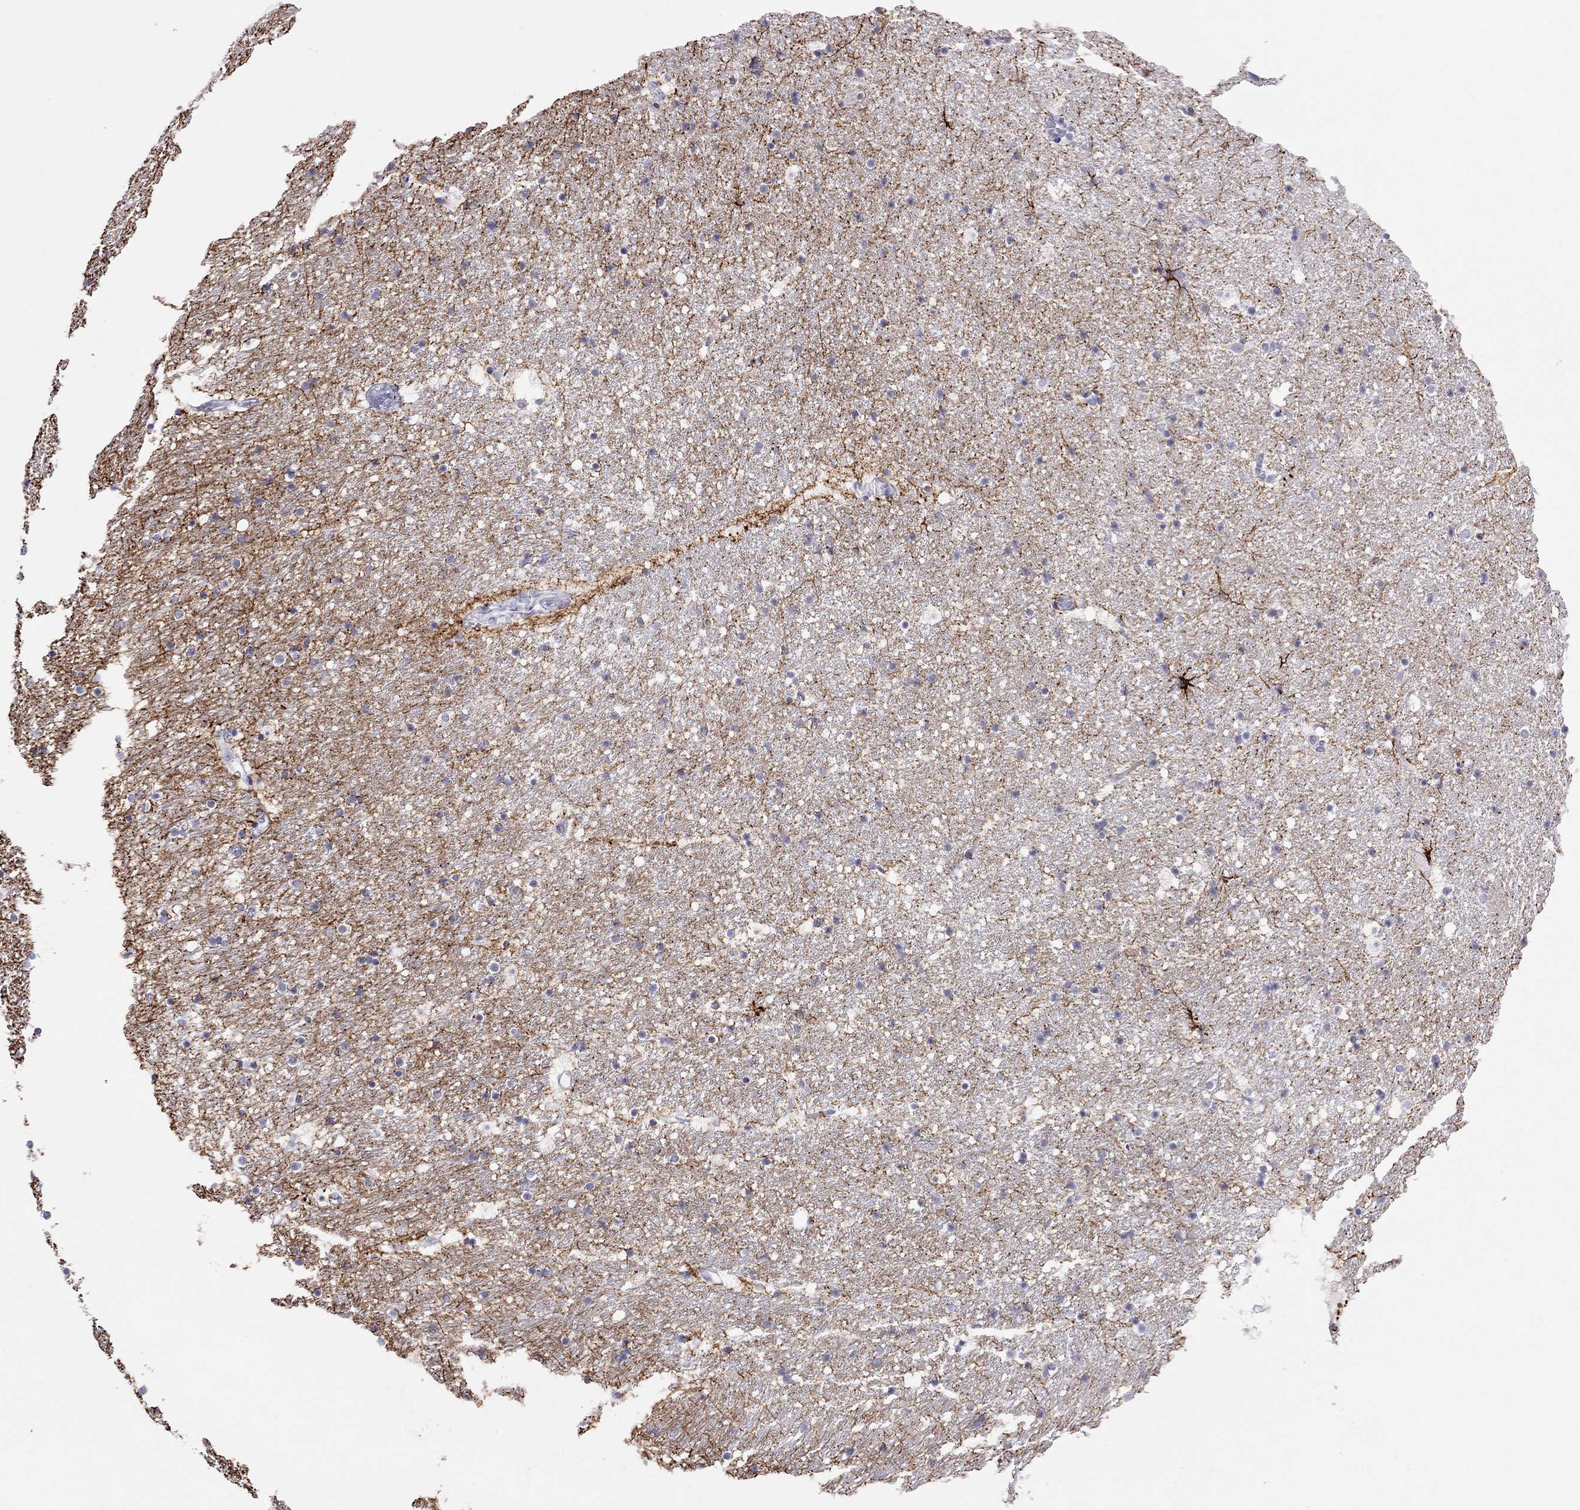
{"staining": {"intensity": "negative", "quantity": "none", "location": "none"}, "tissue": "hippocampus", "cell_type": "Glial cells", "image_type": "normal", "snomed": [{"axis": "morphology", "description": "Normal tissue, NOS"}, {"axis": "topography", "description": "Hippocampus"}], "caption": "High magnification brightfield microscopy of normal hippocampus stained with DAB (brown) and counterstained with hematoxylin (blue): glial cells show no significant expression.", "gene": "CHRNB3", "patient": {"sex": "male", "age": 51}}